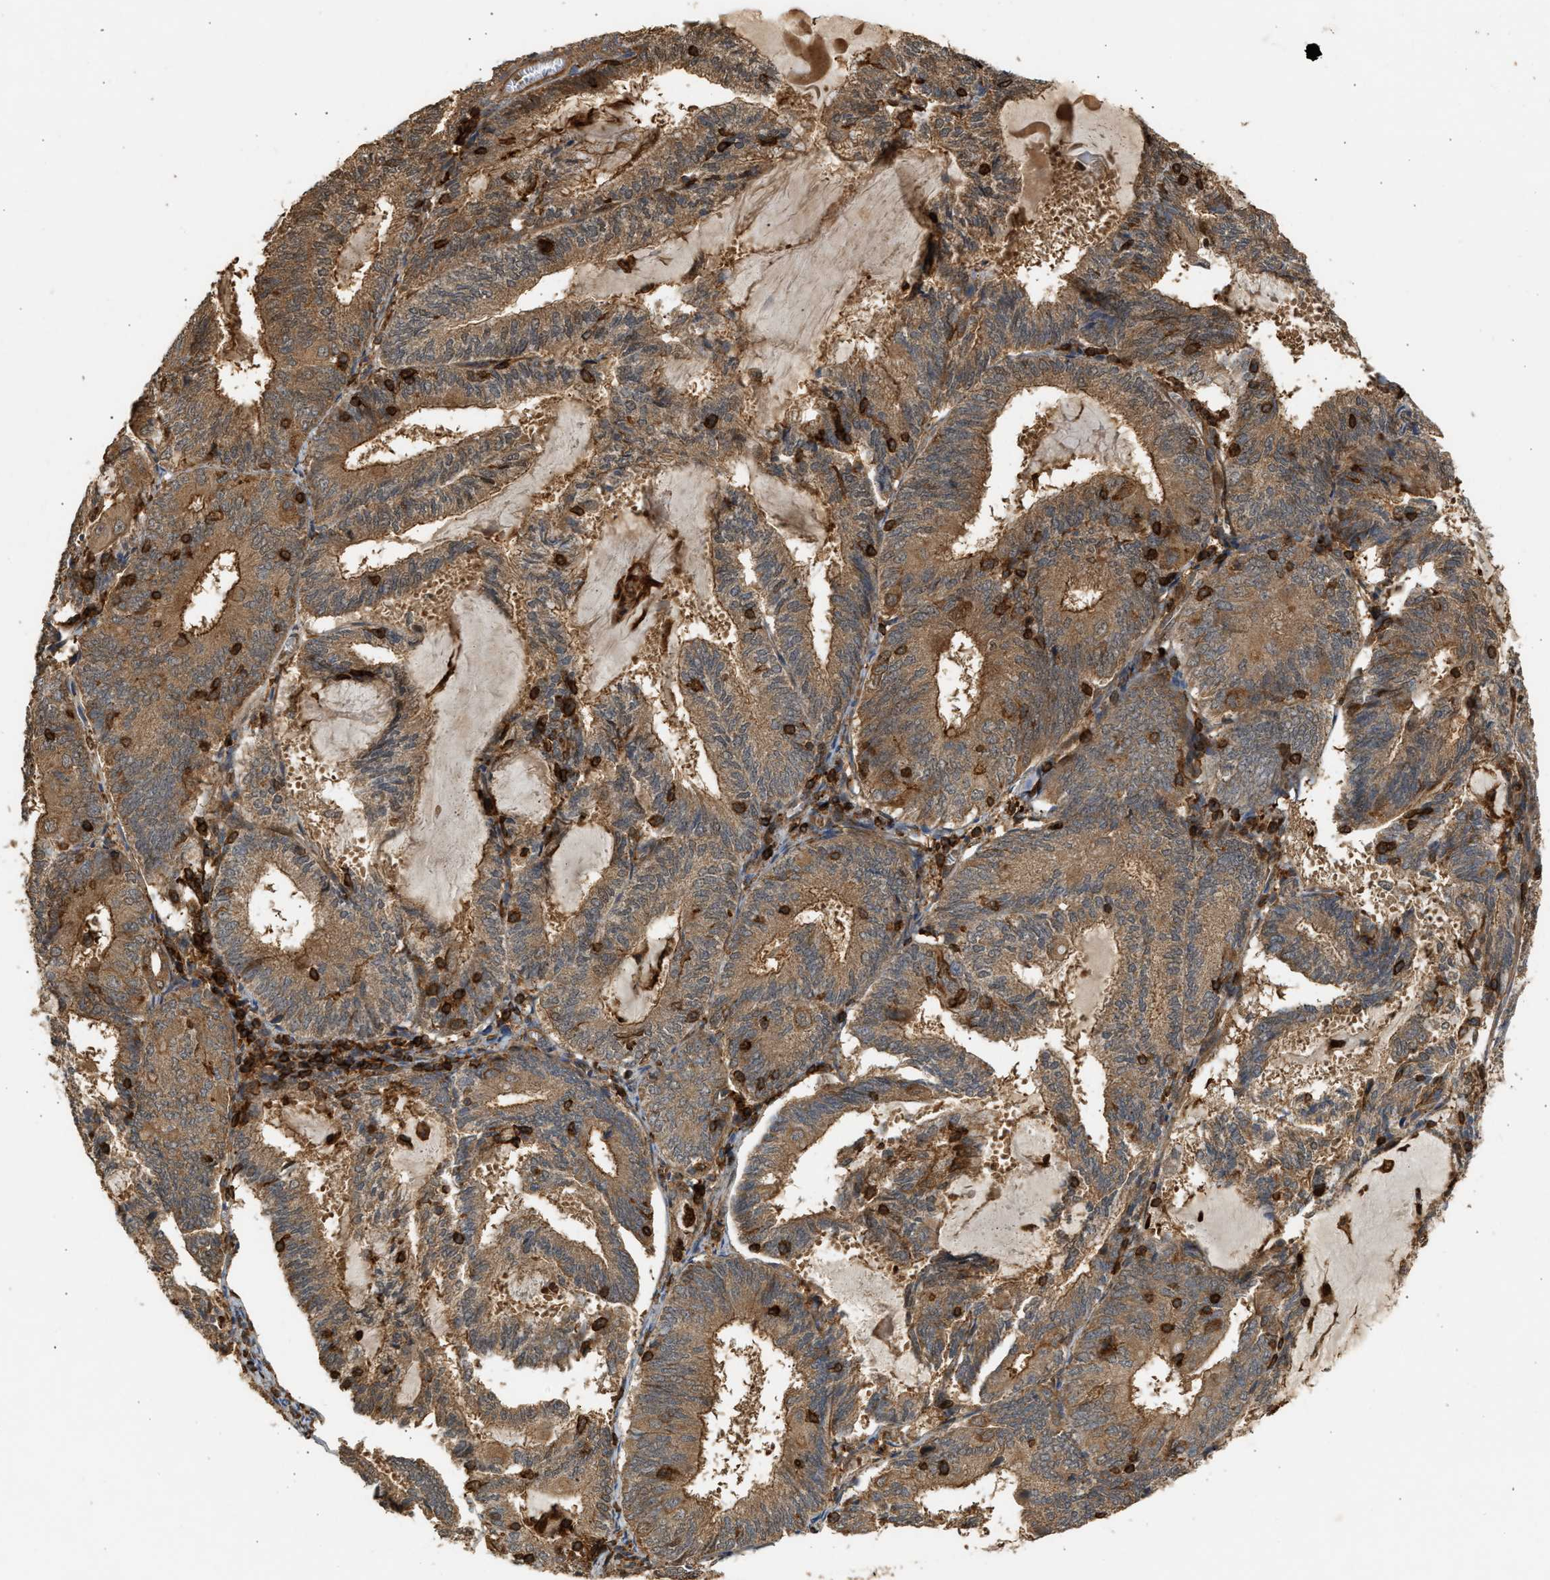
{"staining": {"intensity": "moderate", "quantity": ">75%", "location": "cytoplasmic/membranous"}, "tissue": "endometrial cancer", "cell_type": "Tumor cells", "image_type": "cancer", "snomed": [{"axis": "morphology", "description": "Adenocarcinoma, NOS"}, {"axis": "topography", "description": "Endometrium"}], "caption": "Moderate cytoplasmic/membranous staining is seen in approximately >75% of tumor cells in endometrial cancer (adenocarcinoma). The staining was performed using DAB to visualize the protein expression in brown, while the nuclei were stained in blue with hematoxylin (Magnification: 20x).", "gene": "GOPC", "patient": {"sex": "female", "age": 81}}